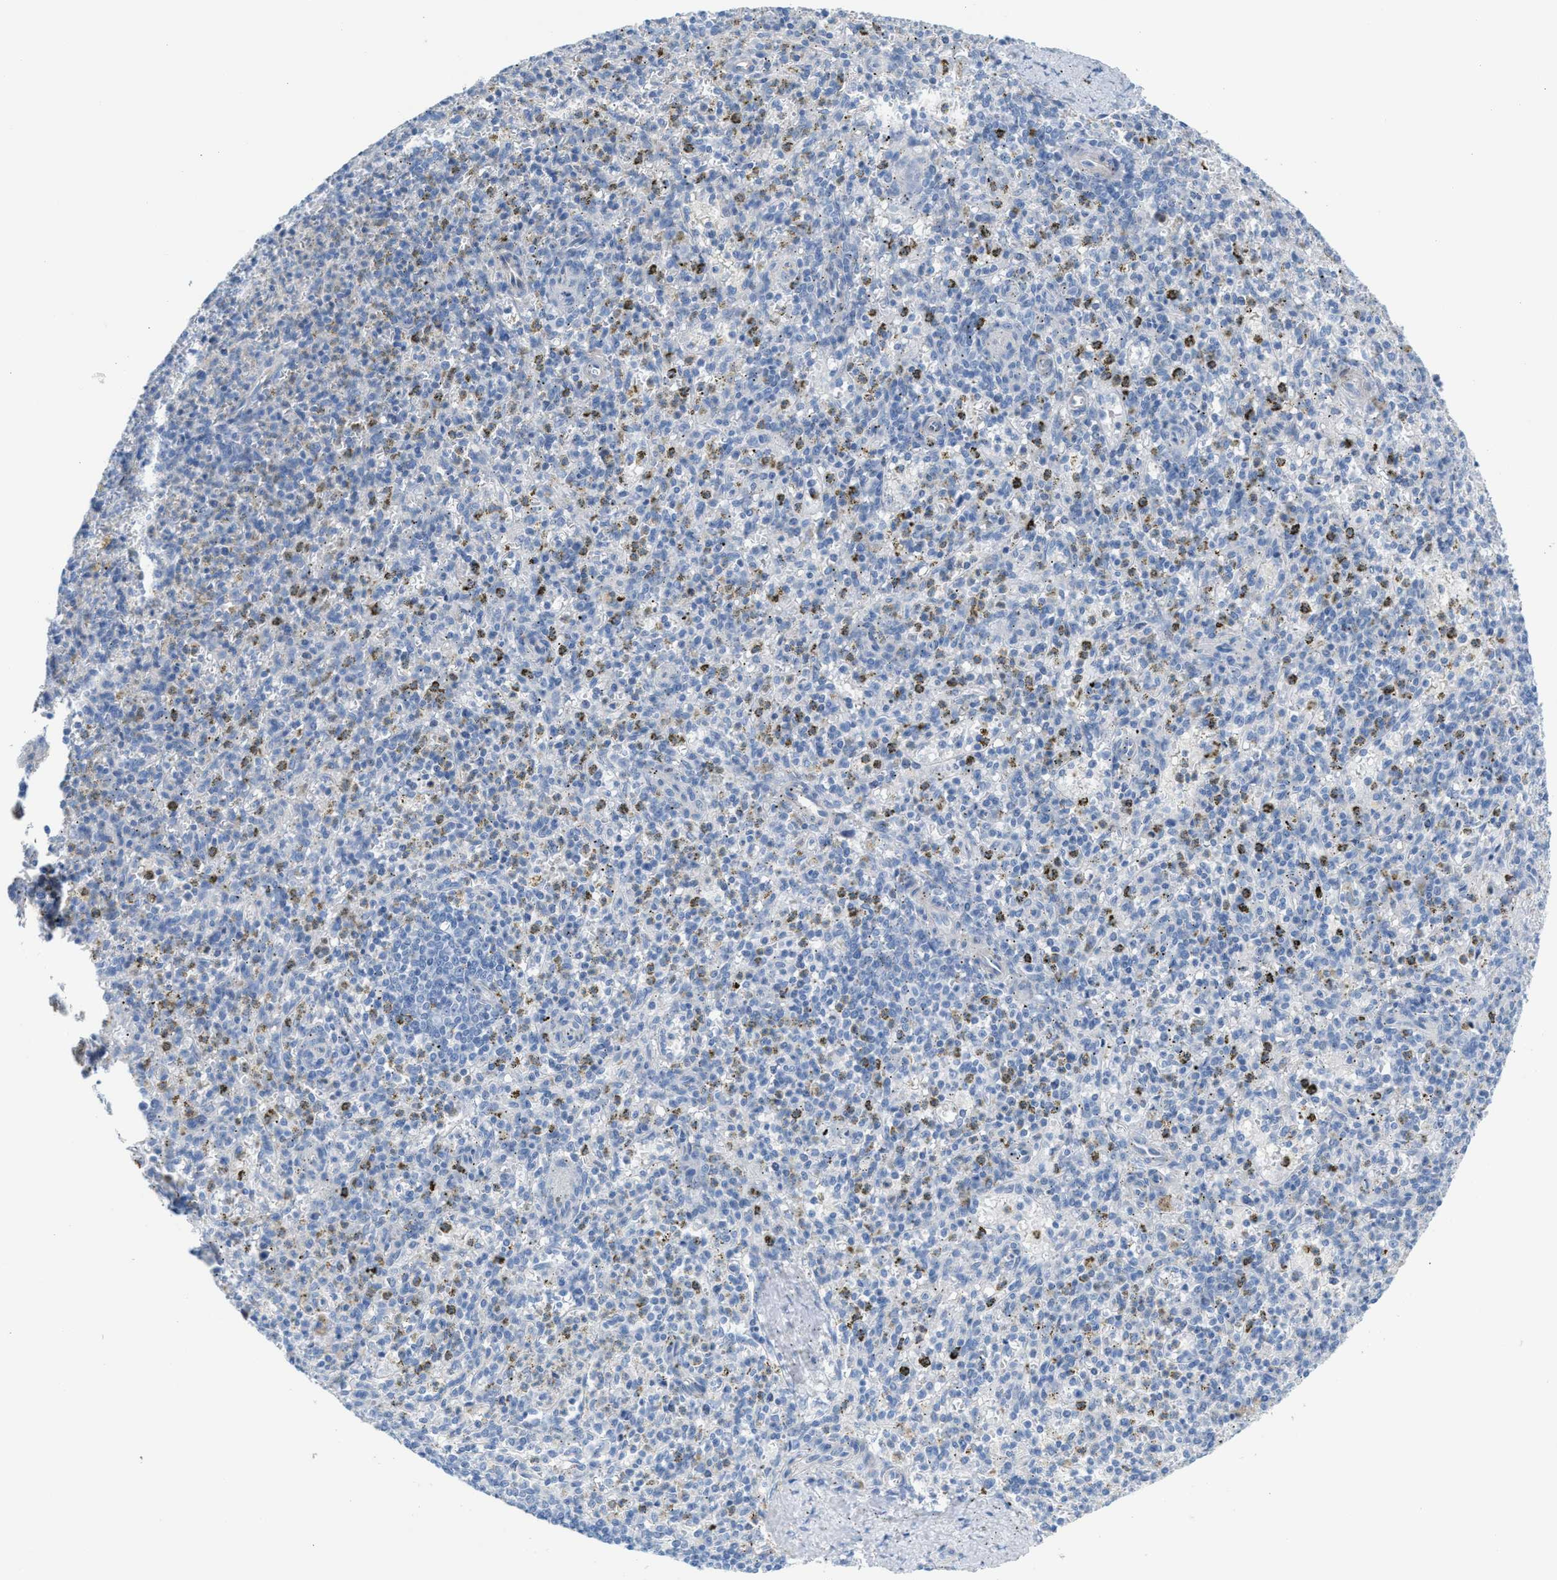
{"staining": {"intensity": "negative", "quantity": "none", "location": "none"}, "tissue": "spleen", "cell_type": "Cells in red pulp", "image_type": "normal", "snomed": [{"axis": "morphology", "description": "Normal tissue, NOS"}, {"axis": "topography", "description": "Spleen"}], "caption": "An image of spleen stained for a protein displays no brown staining in cells in red pulp.", "gene": "MPP3", "patient": {"sex": "male", "age": 72}}